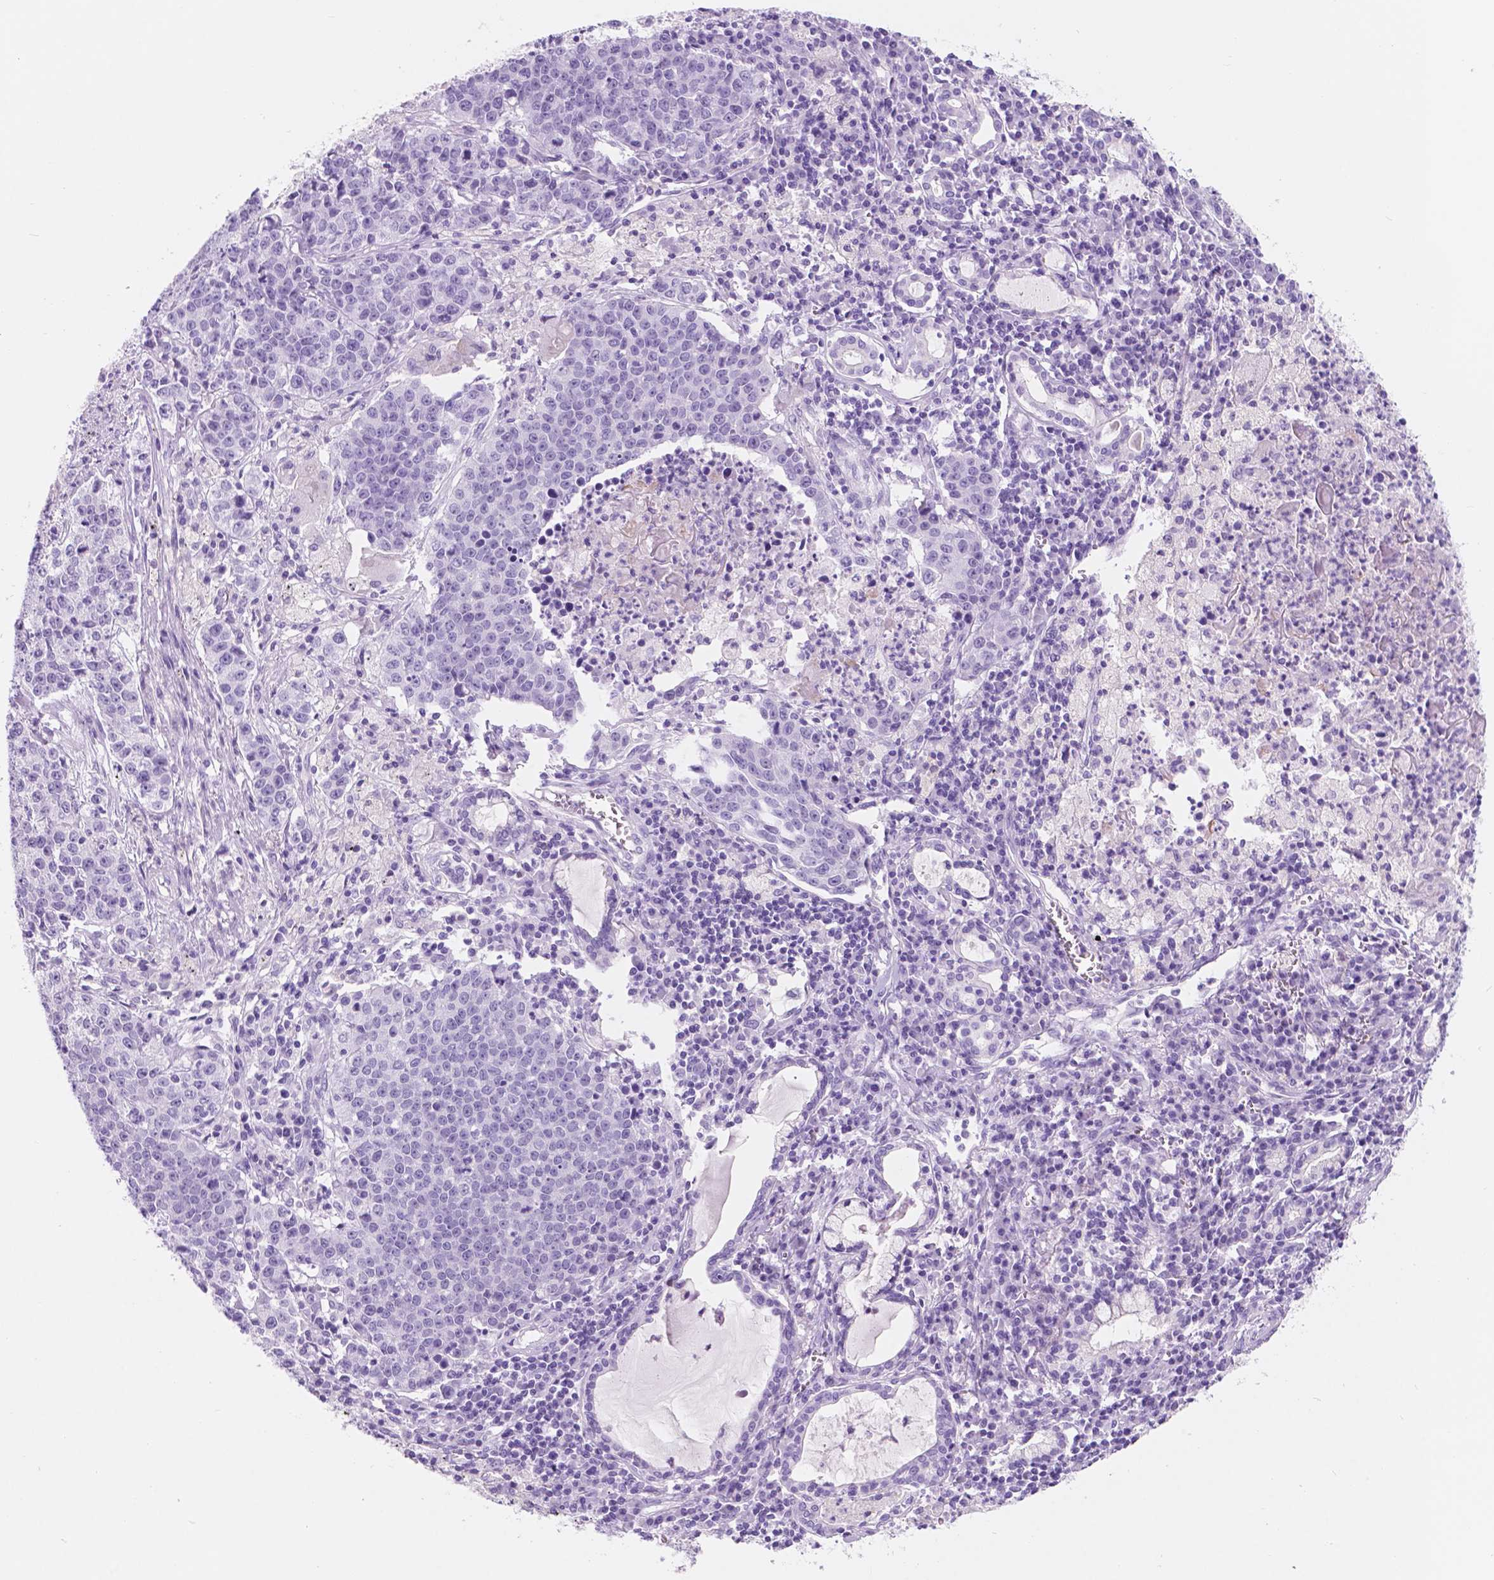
{"staining": {"intensity": "negative", "quantity": "none", "location": "none"}, "tissue": "lung cancer", "cell_type": "Tumor cells", "image_type": "cancer", "snomed": [{"axis": "morphology", "description": "Squamous cell carcinoma, NOS"}, {"axis": "morphology", "description": "Squamous cell carcinoma, metastatic, NOS"}, {"axis": "topography", "description": "Lung"}, {"axis": "topography", "description": "Pleura, NOS"}], "caption": "Lung squamous cell carcinoma stained for a protein using IHC reveals no staining tumor cells.", "gene": "CUZD1", "patient": {"sex": "male", "age": 72}}